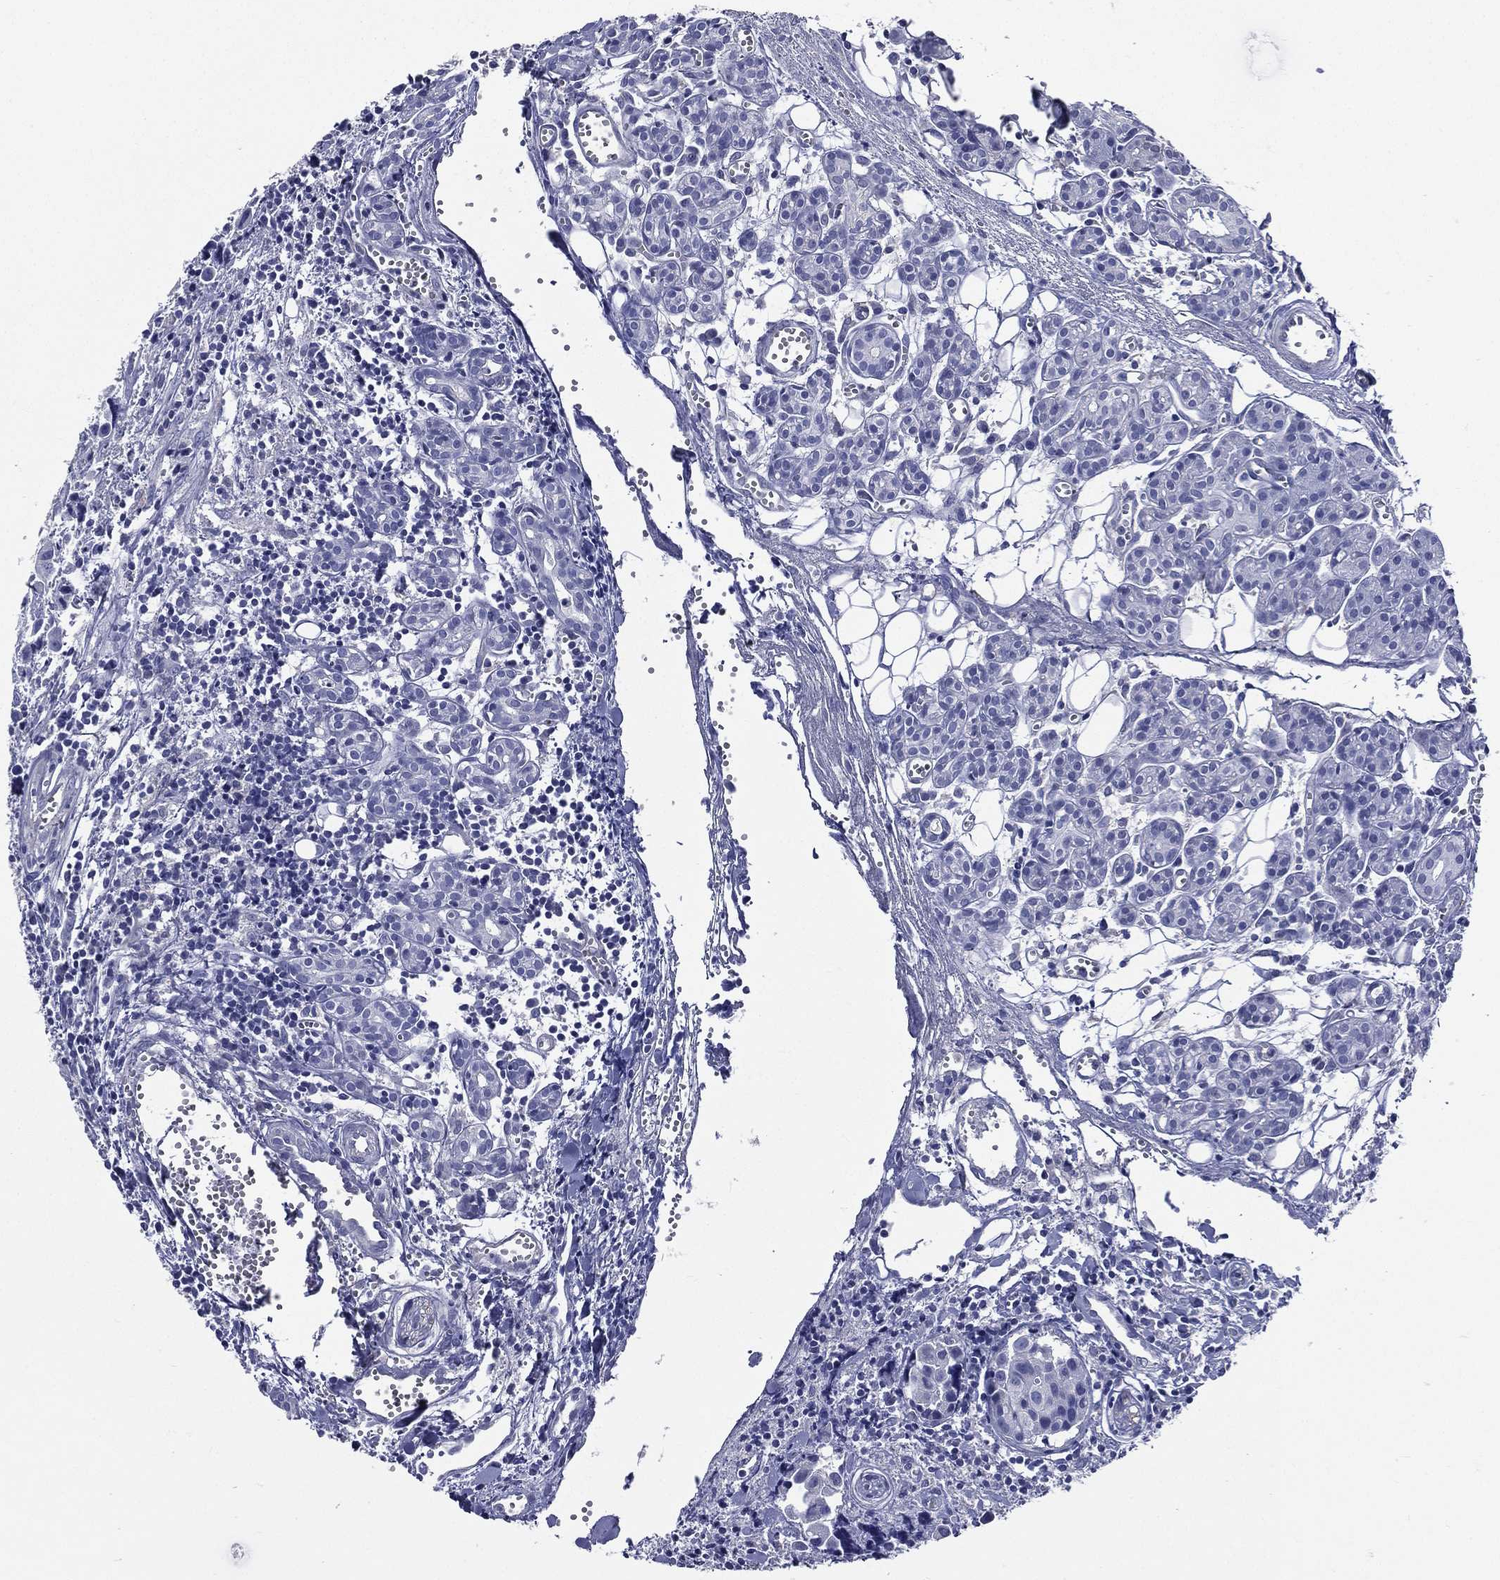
{"staining": {"intensity": "negative", "quantity": "none", "location": "none"}, "tissue": "head and neck cancer", "cell_type": "Tumor cells", "image_type": "cancer", "snomed": [{"axis": "morphology", "description": "Adenocarcinoma, NOS"}, {"axis": "topography", "description": "Head-Neck"}], "caption": "DAB (3,3'-diaminobenzidine) immunohistochemical staining of head and neck cancer (adenocarcinoma) reveals no significant staining in tumor cells.", "gene": "DPYS", "patient": {"sex": "male", "age": 76}}